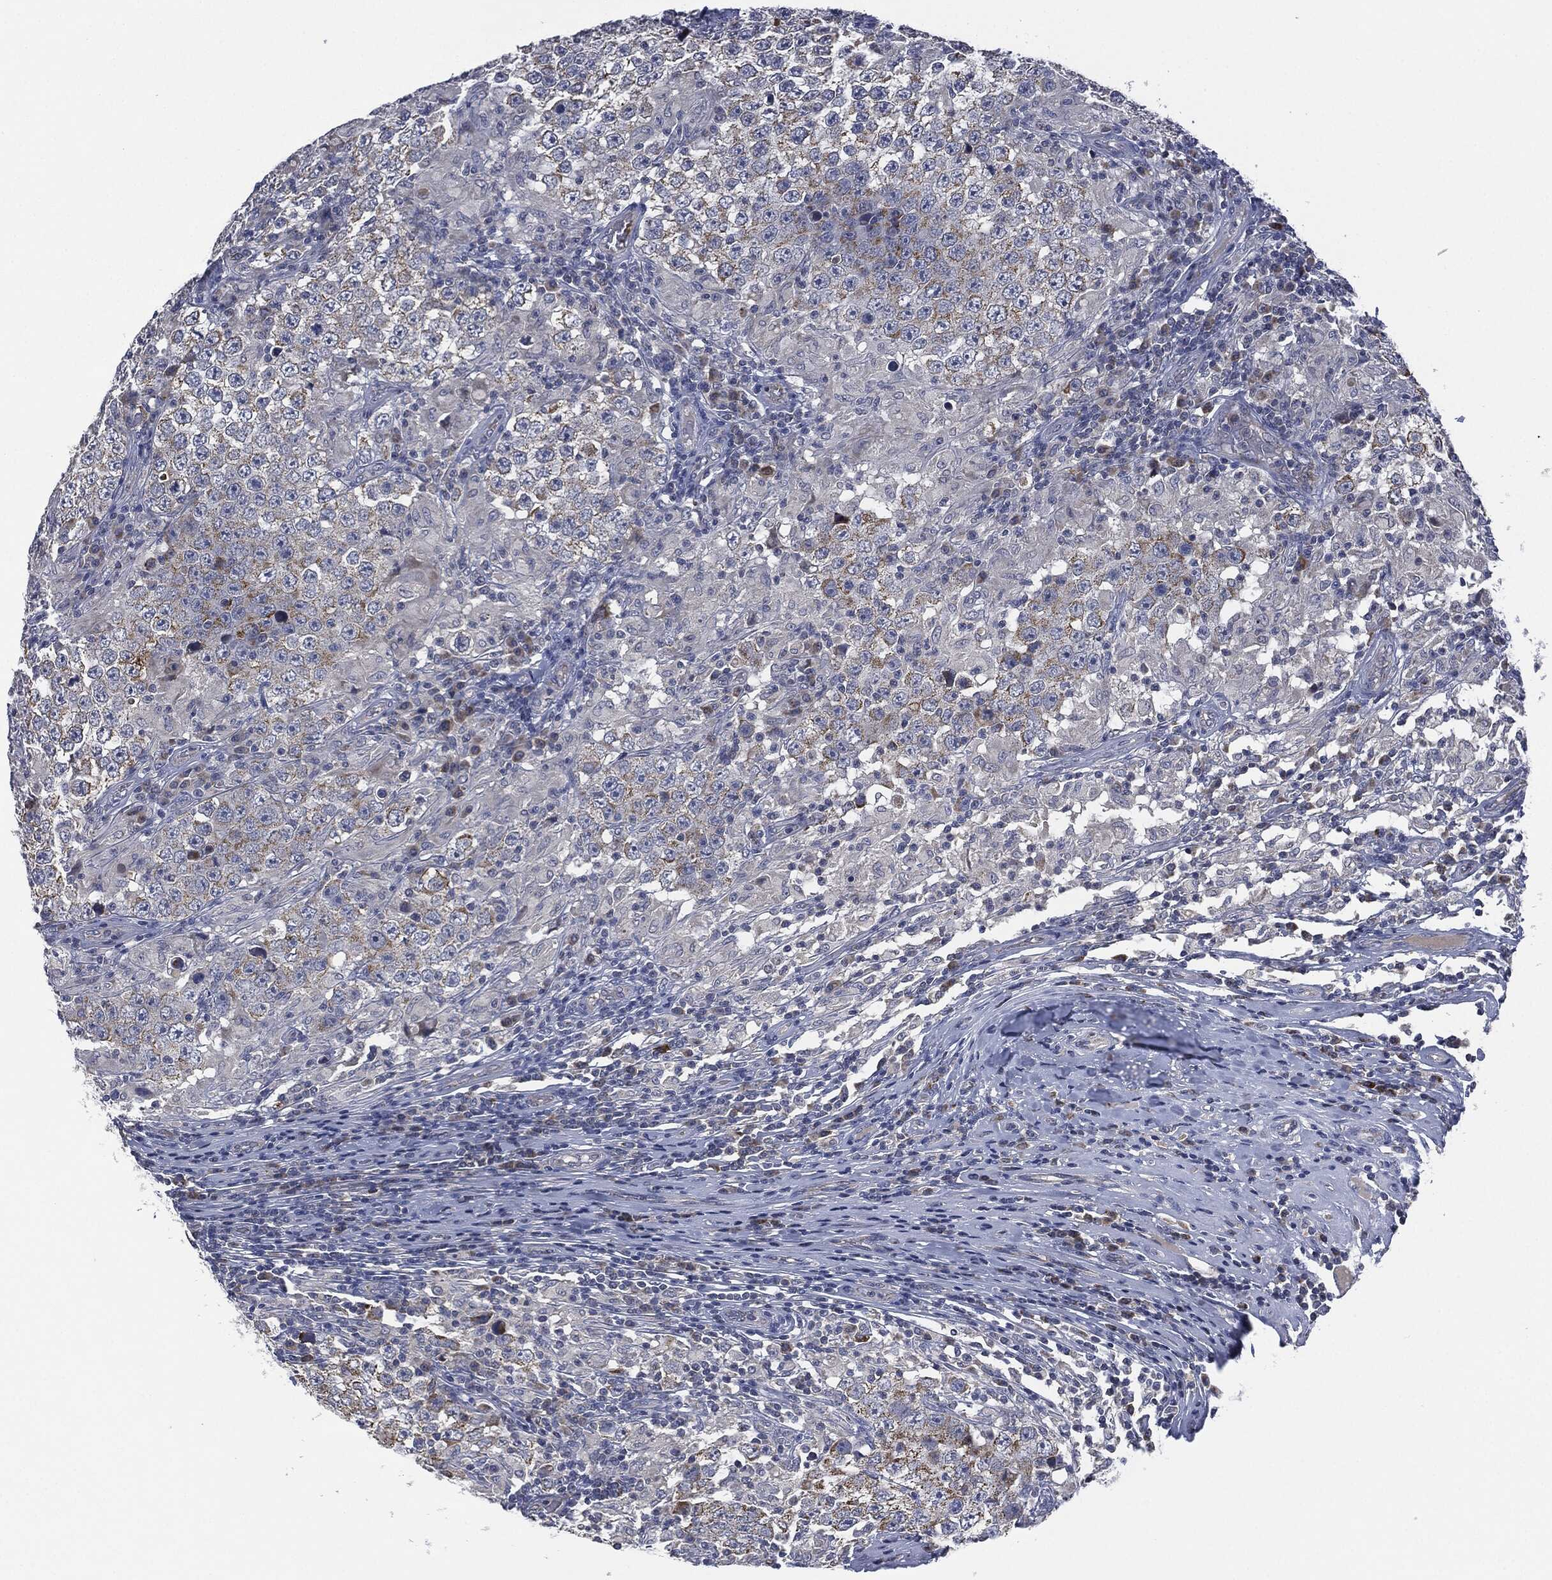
{"staining": {"intensity": "moderate", "quantity": "<25%", "location": "cytoplasmic/membranous"}, "tissue": "testis cancer", "cell_type": "Tumor cells", "image_type": "cancer", "snomed": [{"axis": "morphology", "description": "Seminoma, NOS"}, {"axis": "morphology", "description": "Carcinoma, Embryonal, NOS"}, {"axis": "topography", "description": "Testis"}], "caption": "High-magnification brightfield microscopy of testis cancer (embryonal carcinoma) stained with DAB (3,3'-diaminobenzidine) (brown) and counterstained with hematoxylin (blue). tumor cells exhibit moderate cytoplasmic/membranous positivity is seen in approximately<25% of cells. (Brightfield microscopy of DAB IHC at high magnification).", "gene": "SIGLEC9", "patient": {"sex": "male", "age": 41}}